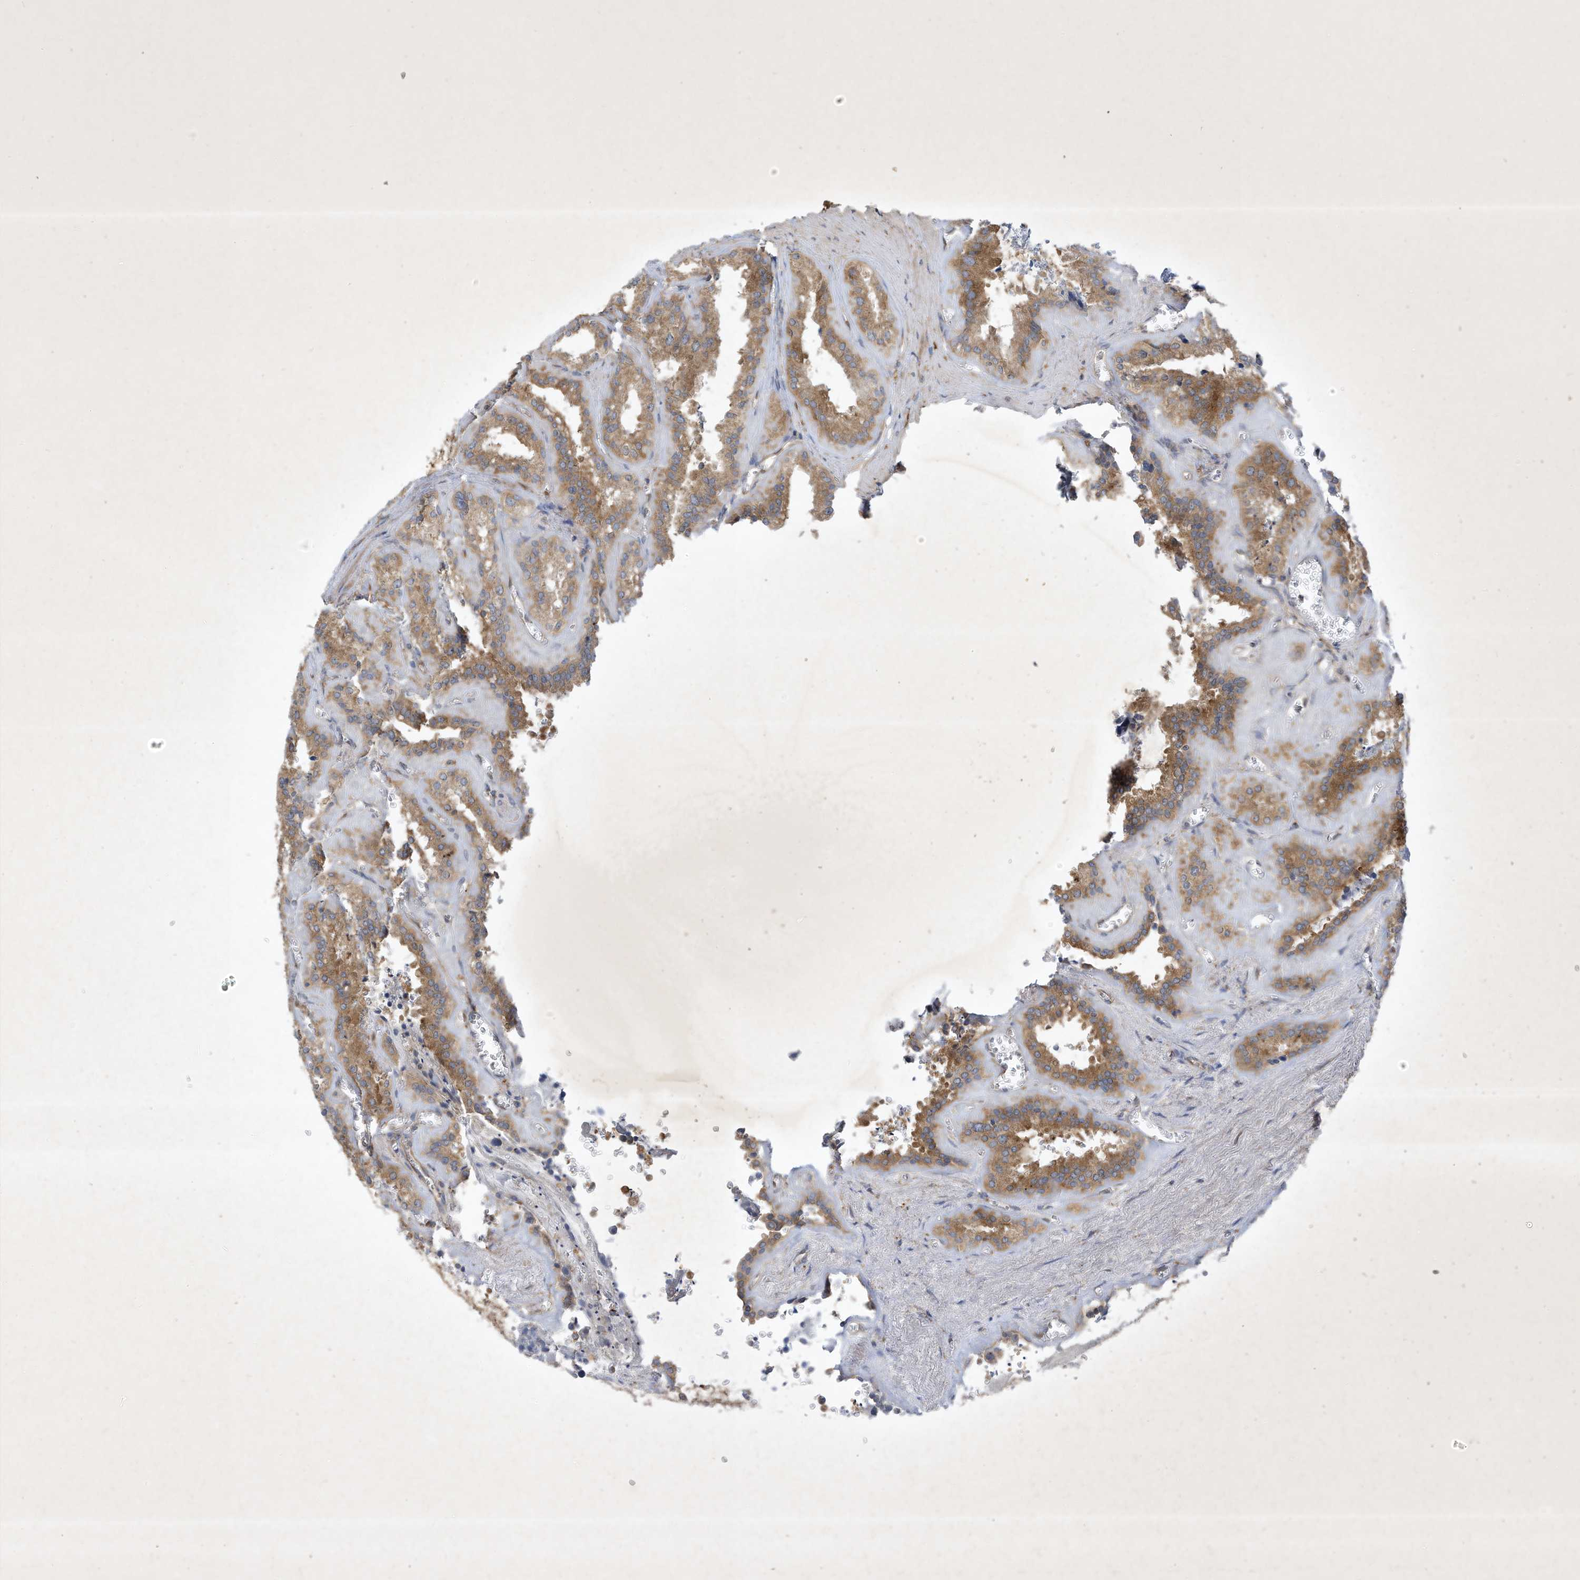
{"staining": {"intensity": "moderate", "quantity": ">75%", "location": "cytoplasmic/membranous"}, "tissue": "seminal vesicle", "cell_type": "Glandular cells", "image_type": "normal", "snomed": [{"axis": "morphology", "description": "Normal tissue, NOS"}, {"axis": "topography", "description": "Prostate"}, {"axis": "topography", "description": "Seminal veicle"}], "caption": "This image exhibits immunohistochemistry staining of benign seminal vesicle, with medium moderate cytoplasmic/membranous positivity in about >75% of glandular cells.", "gene": "SYNJ2", "patient": {"sex": "male", "age": 59}}